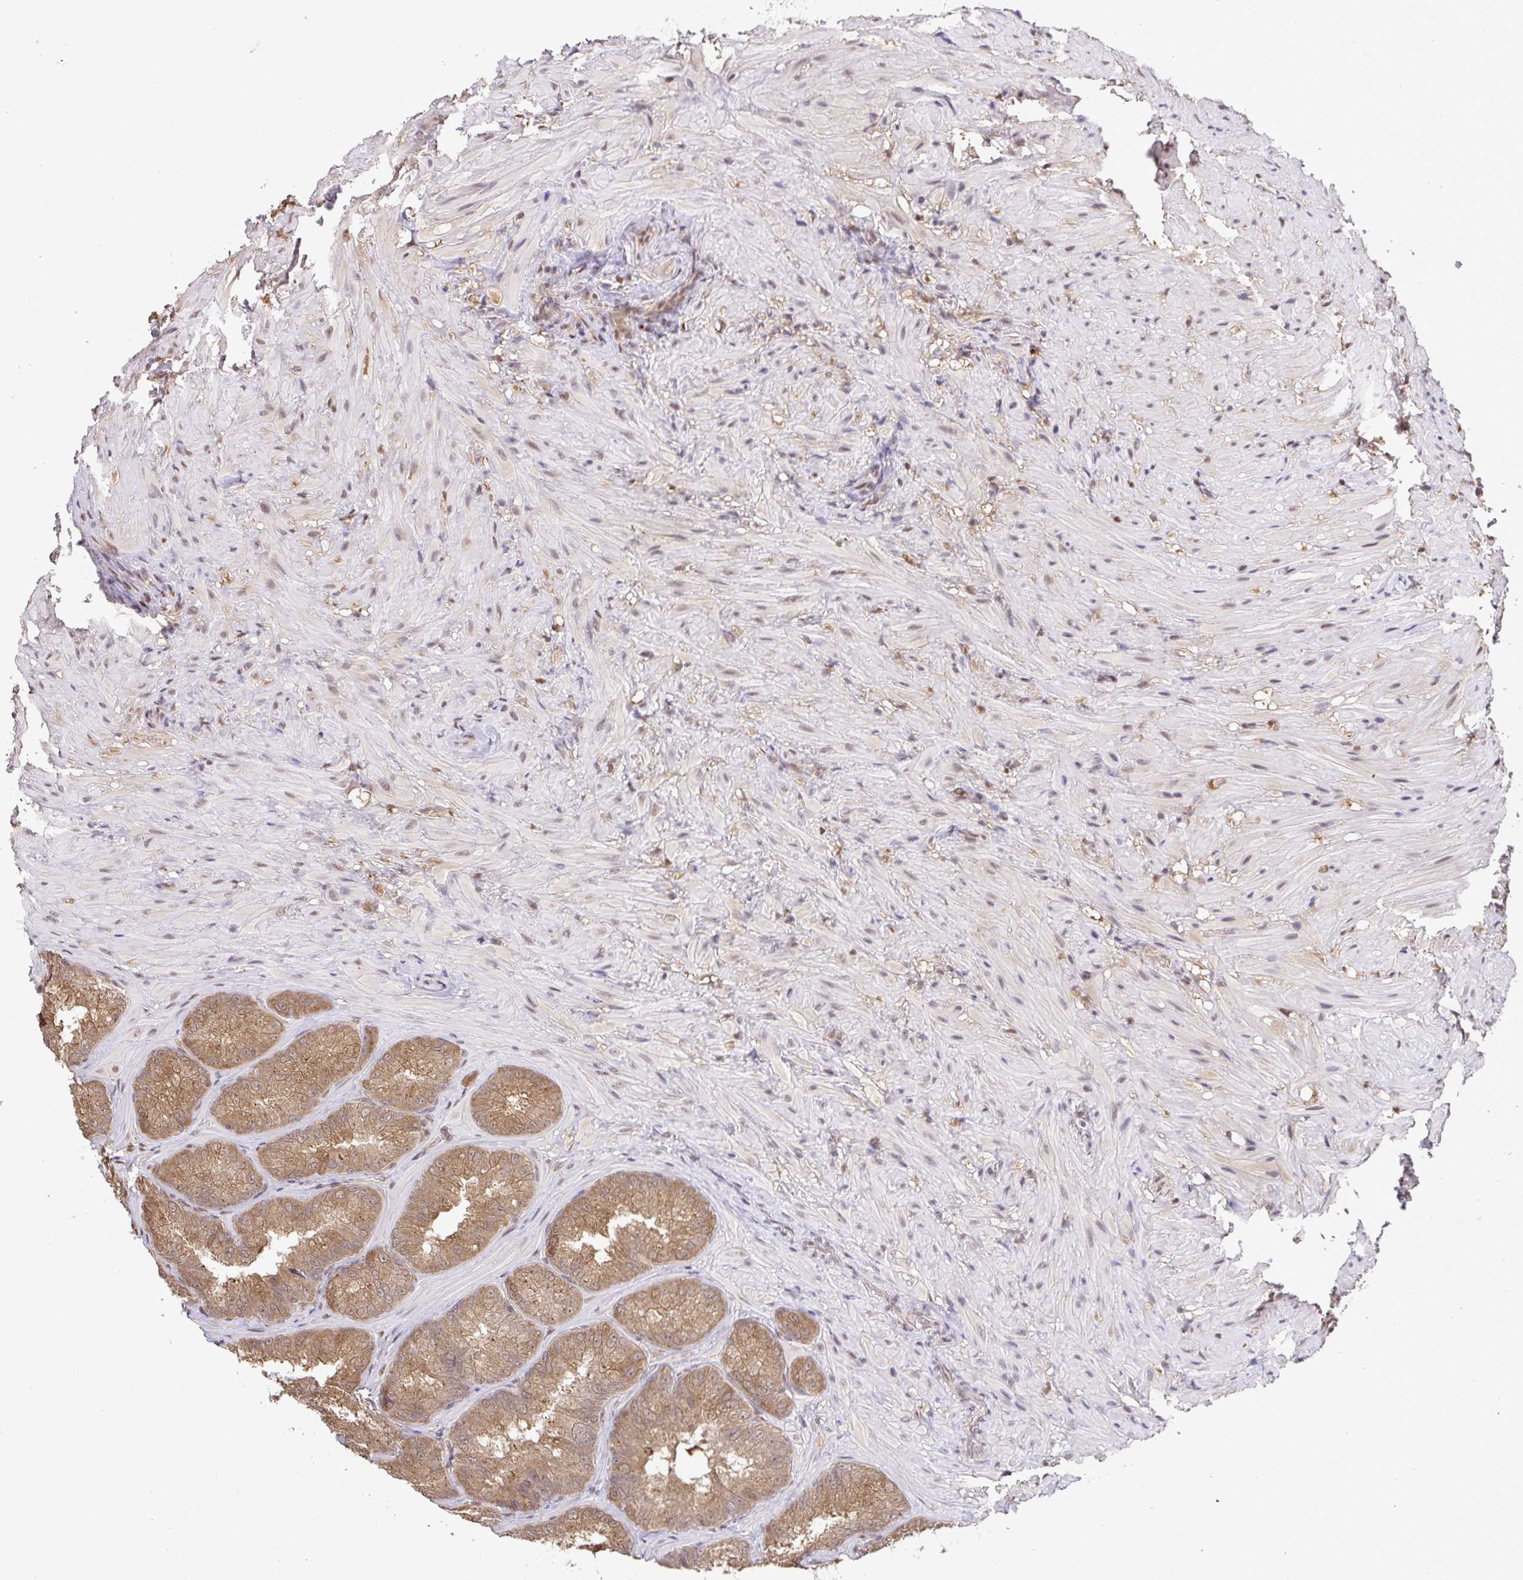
{"staining": {"intensity": "moderate", "quantity": ">75%", "location": "cytoplasmic/membranous"}, "tissue": "seminal vesicle", "cell_type": "Glandular cells", "image_type": "normal", "snomed": [{"axis": "morphology", "description": "Normal tissue, NOS"}, {"axis": "topography", "description": "Seminal veicle"}], "caption": "IHC of normal seminal vesicle displays medium levels of moderate cytoplasmic/membranous staining in about >75% of glandular cells.", "gene": "C12orf57", "patient": {"sex": "male", "age": 47}}